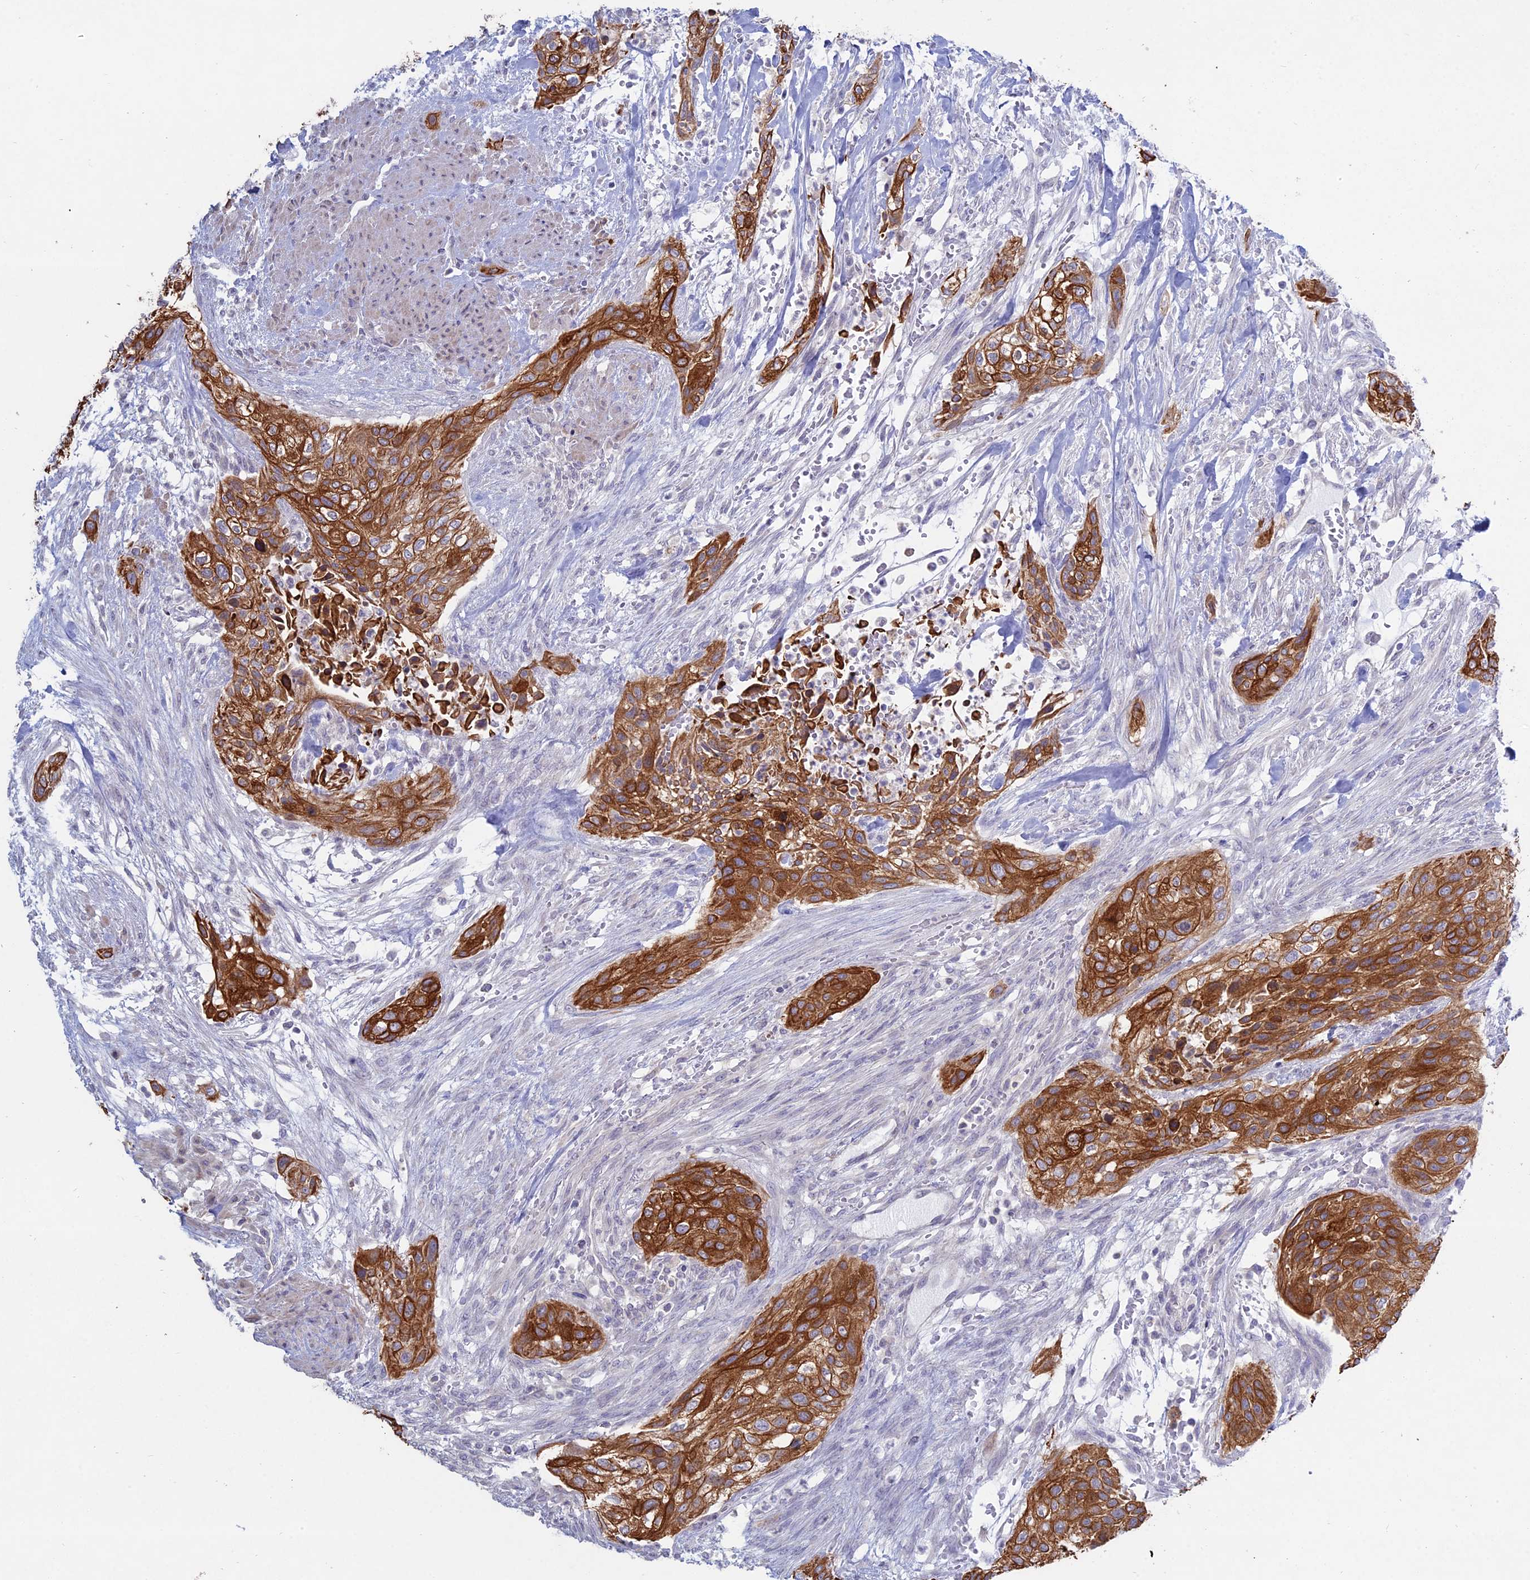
{"staining": {"intensity": "strong", "quantity": ">75%", "location": "cytoplasmic/membranous"}, "tissue": "urothelial cancer", "cell_type": "Tumor cells", "image_type": "cancer", "snomed": [{"axis": "morphology", "description": "Urothelial carcinoma, High grade"}, {"axis": "topography", "description": "Urinary bladder"}], "caption": "Strong cytoplasmic/membranous protein staining is appreciated in about >75% of tumor cells in urothelial carcinoma (high-grade).", "gene": "MYO5B", "patient": {"sex": "male", "age": 35}}